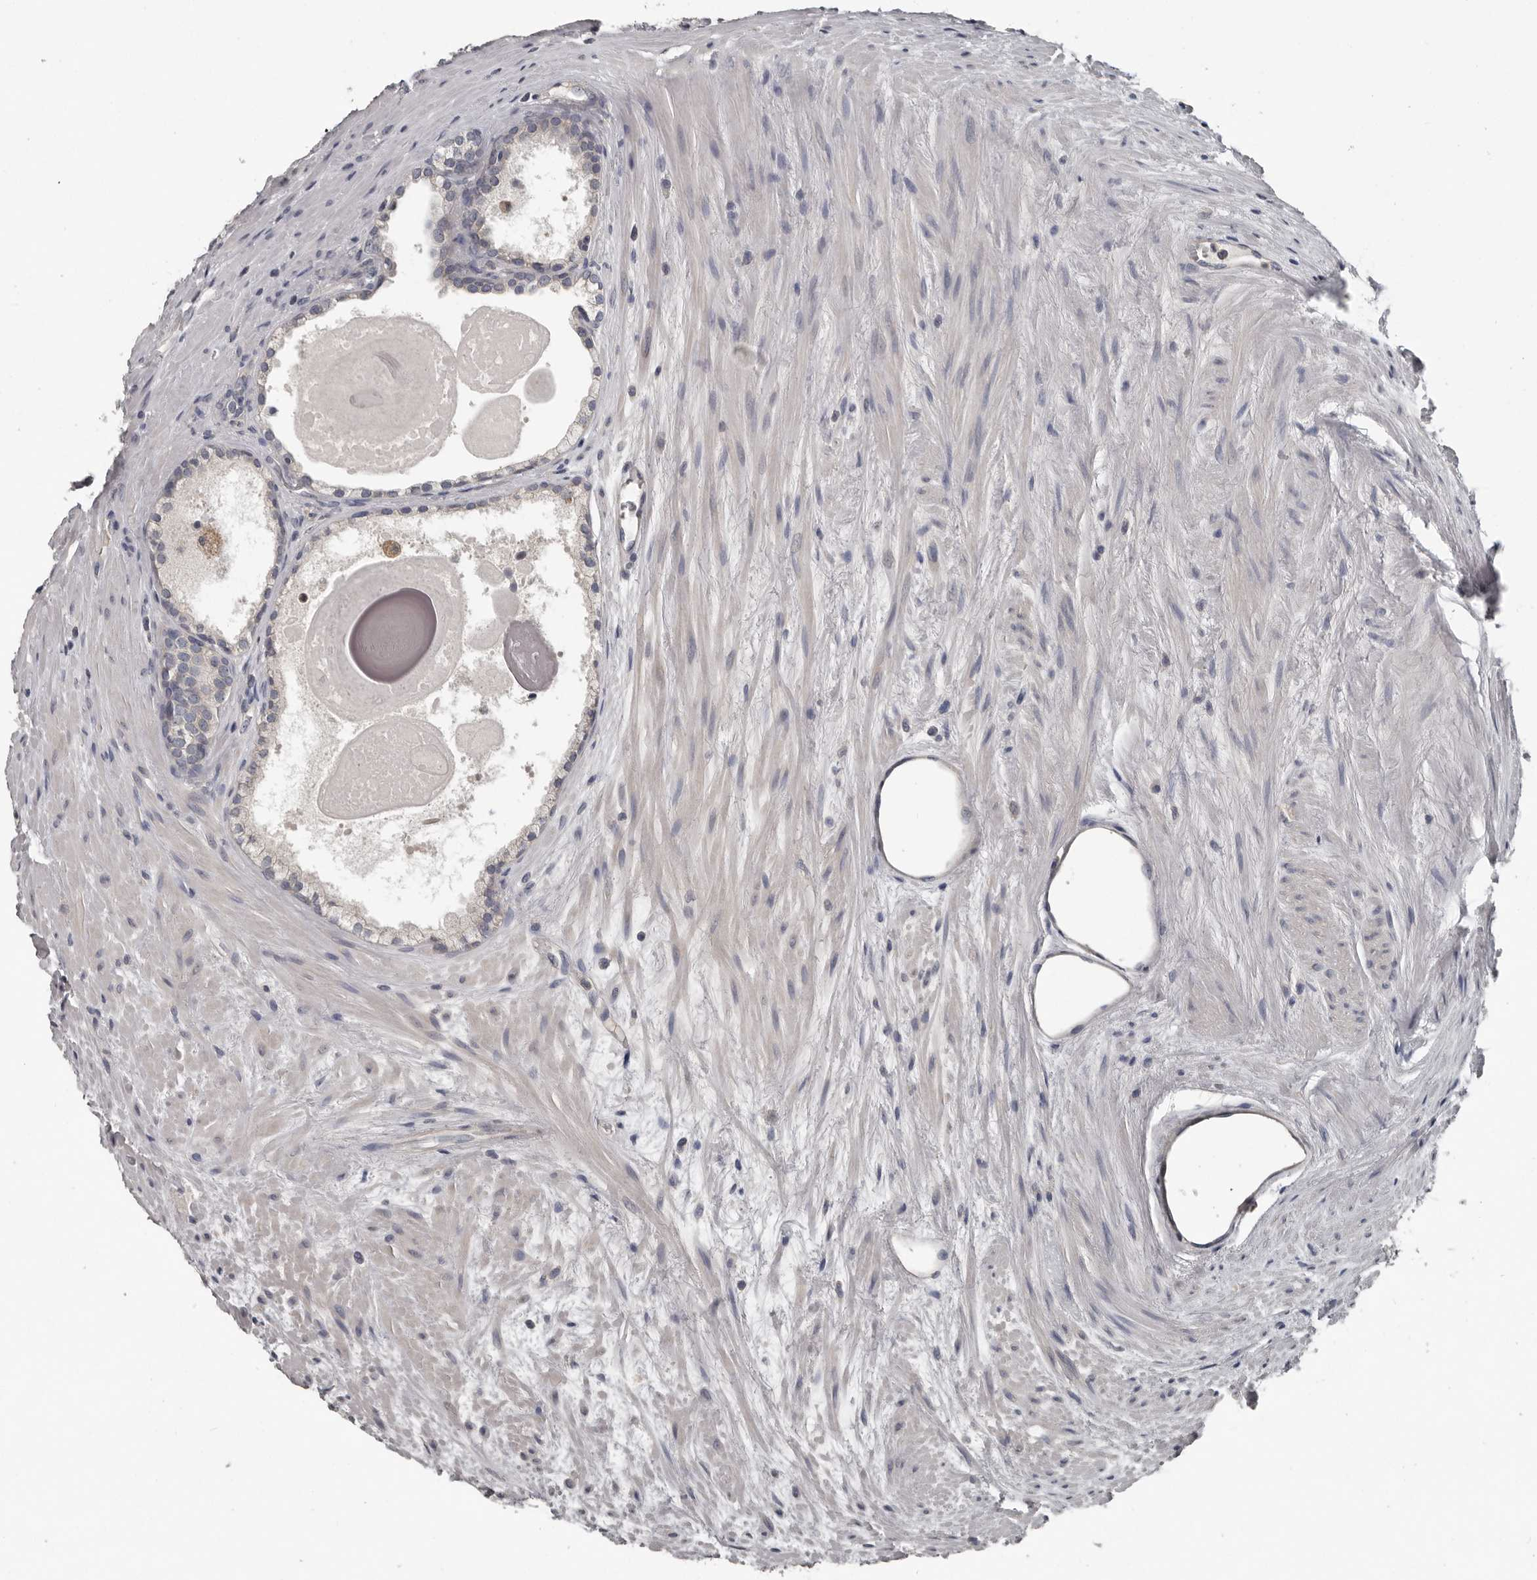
{"staining": {"intensity": "negative", "quantity": "none", "location": "none"}, "tissue": "prostate cancer", "cell_type": "Tumor cells", "image_type": "cancer", "snomed": [{"axis": "morphology", "description": "Normal morphology"}, {"axis": "morphology", "description": "Adenocarcinoma, Low grade"}, {"axis": "topography", "description": "Prostate"}], "caption": "The photomicrograph reveals no staining of tumor cells in prostate adenocarcinoma (low-grade). Nuclei are stained in blue.", "gene": "CA6", "patient": {"sex": "male", "age": 72}}